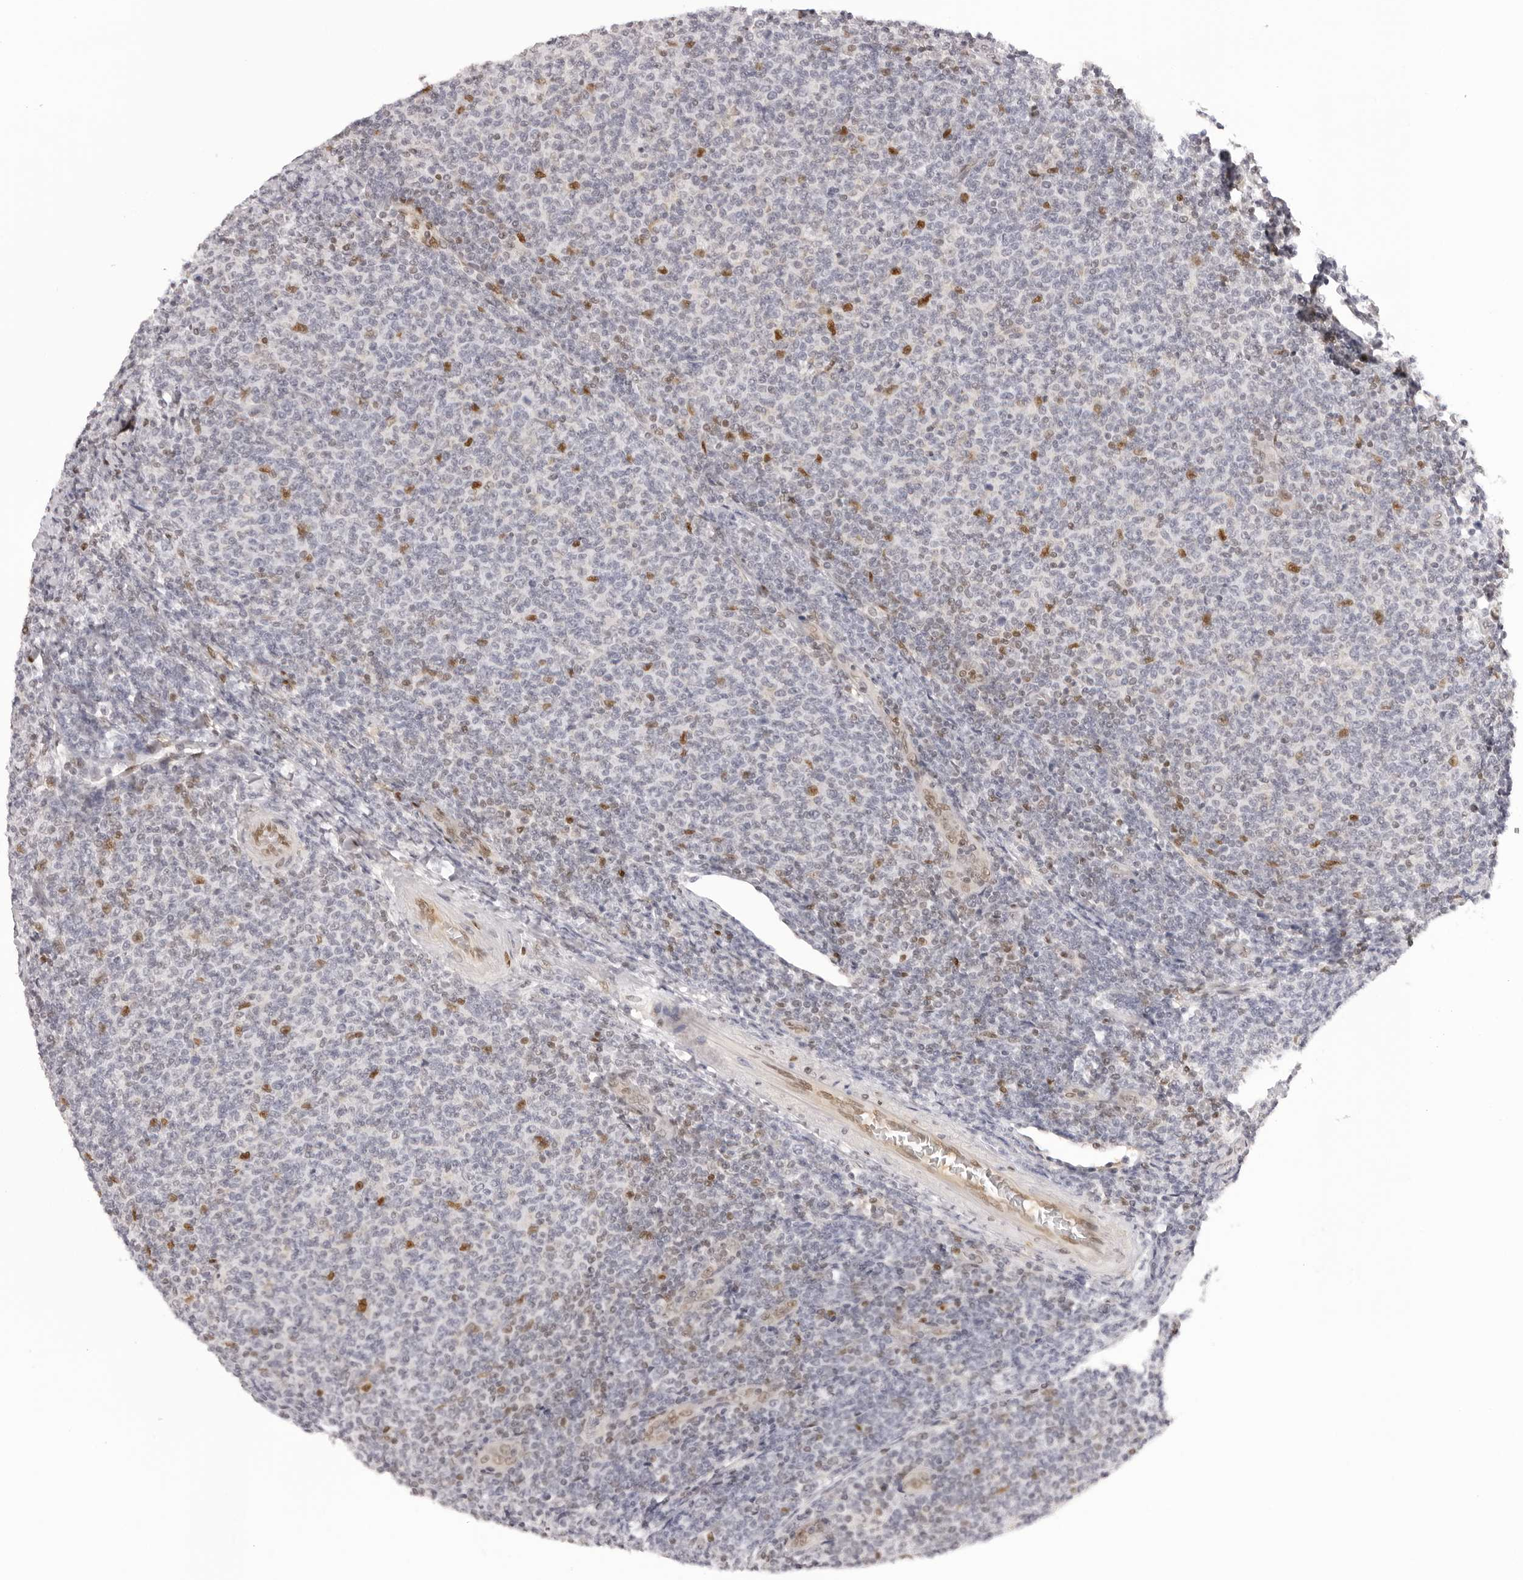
{"staining": {"intensity": "negative", "quantity": "none", "location": "none"}, "tissue": "lymphoma", "cell_type": "Tumor cells", "image_type": "cancer", "snomed": [{"axis": "morphology", "description": "Malignant lymphoma, non-Hodgkin's type, Low grade"}, {"axis": "topography", "description": "Lymph node"}], "caption": "Micrograph shows no protein positivity in tumor cells of lymphoma tissue.", "gene": "HSPA4", "patient": {"sex": "male", "age": 66}}